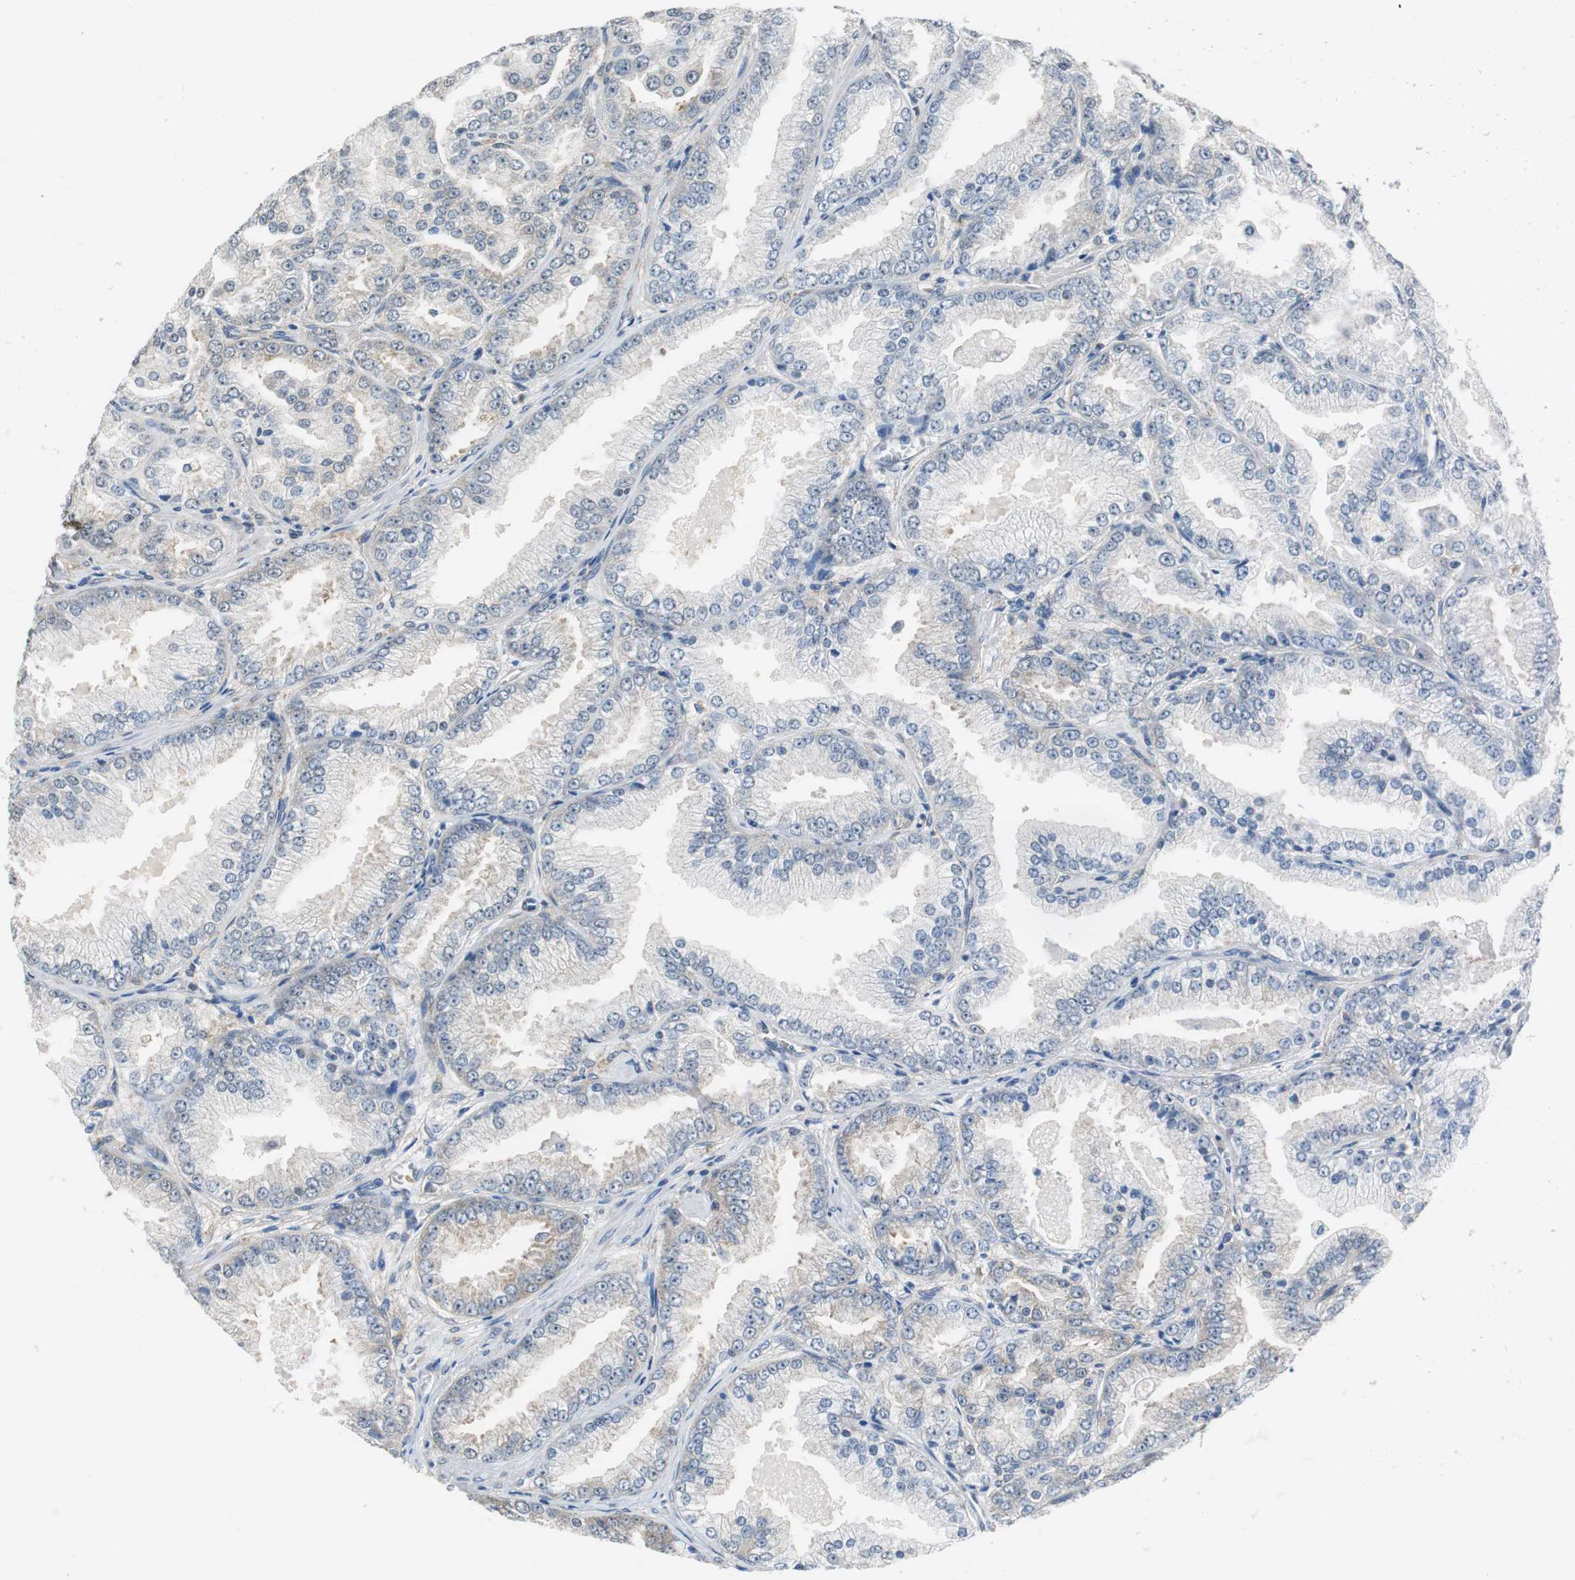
{"staining": {"intensity": "weak", "quantity": "<25%", "location": "cytoplasmic/membranous"}, "tissue": "prostate cancer", "cell_type": "Tumor cells", "image_type": "cancer", "snomed": [{"axis": "morphology", "description": "Adenocarcinoma, High grade"}, {"axis": "topography", "description": "Prostate"}], "caption": "Prostate cancer (adenocarcinoma (high-grade)) was stained to show a protein in brown. There is no significant expression in tumor cells.", "gene": "CNOT3", "patient": {"sex": "male", "age": 61}}